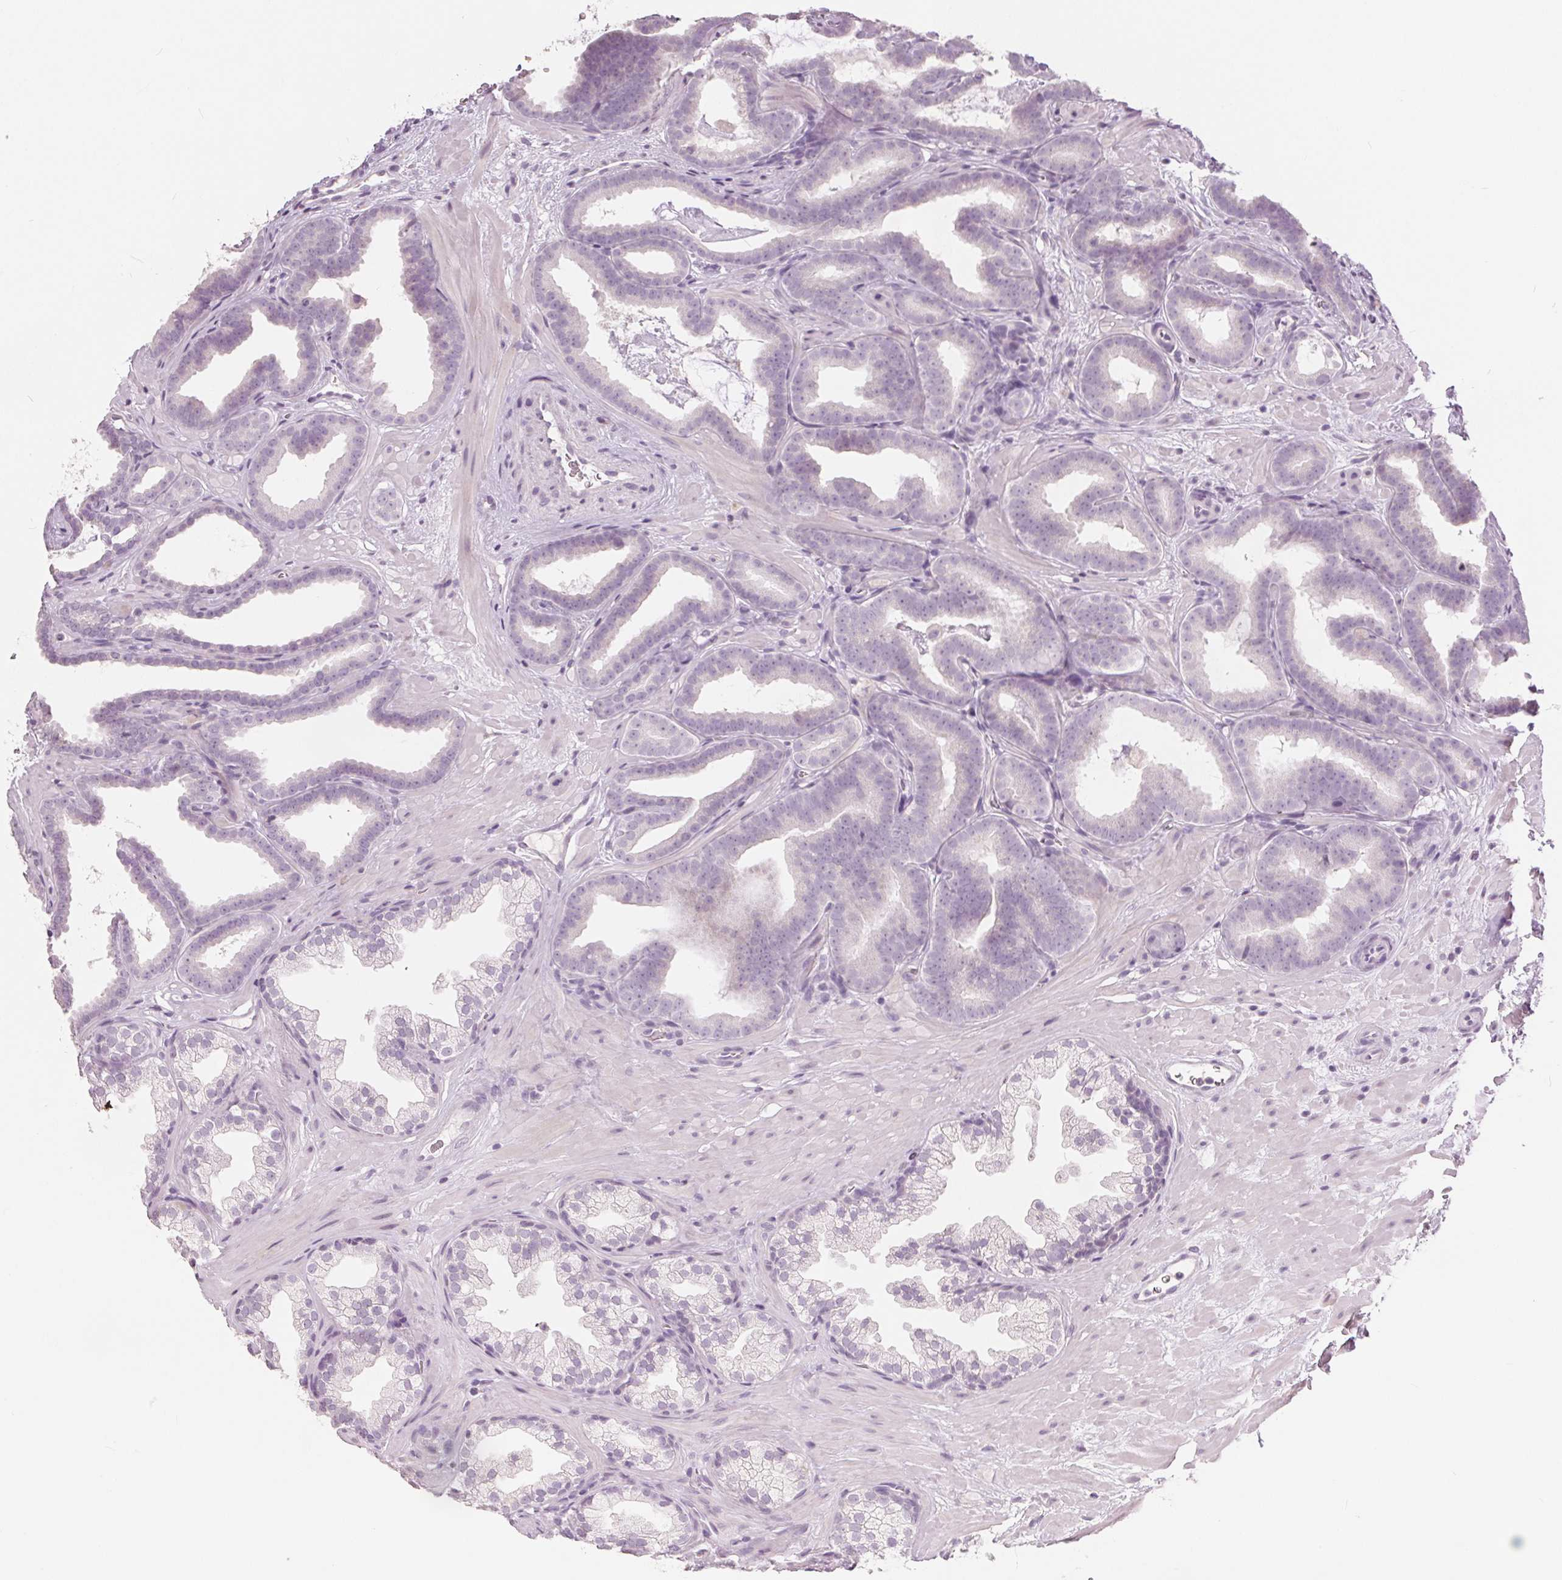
{"staining": {"intensity": "negative", "quantity": "none", "location": "none"}, "tissue": "prostate cancer", "cell_type": "Tumor cells", "image_type": "cancer", "snomed": [{"axis": "morphology", "description": "Adenocarcinoma, Low grade"}, {"axis": "topography", "description": "Prostate"}], "caption": "Histopathology image shows no significant protein positivity in tumor cells of adenocarcinoma (low-grade) (prostate).", "gene": "CA12", "patient": {"sex": "male", "age": 63}}